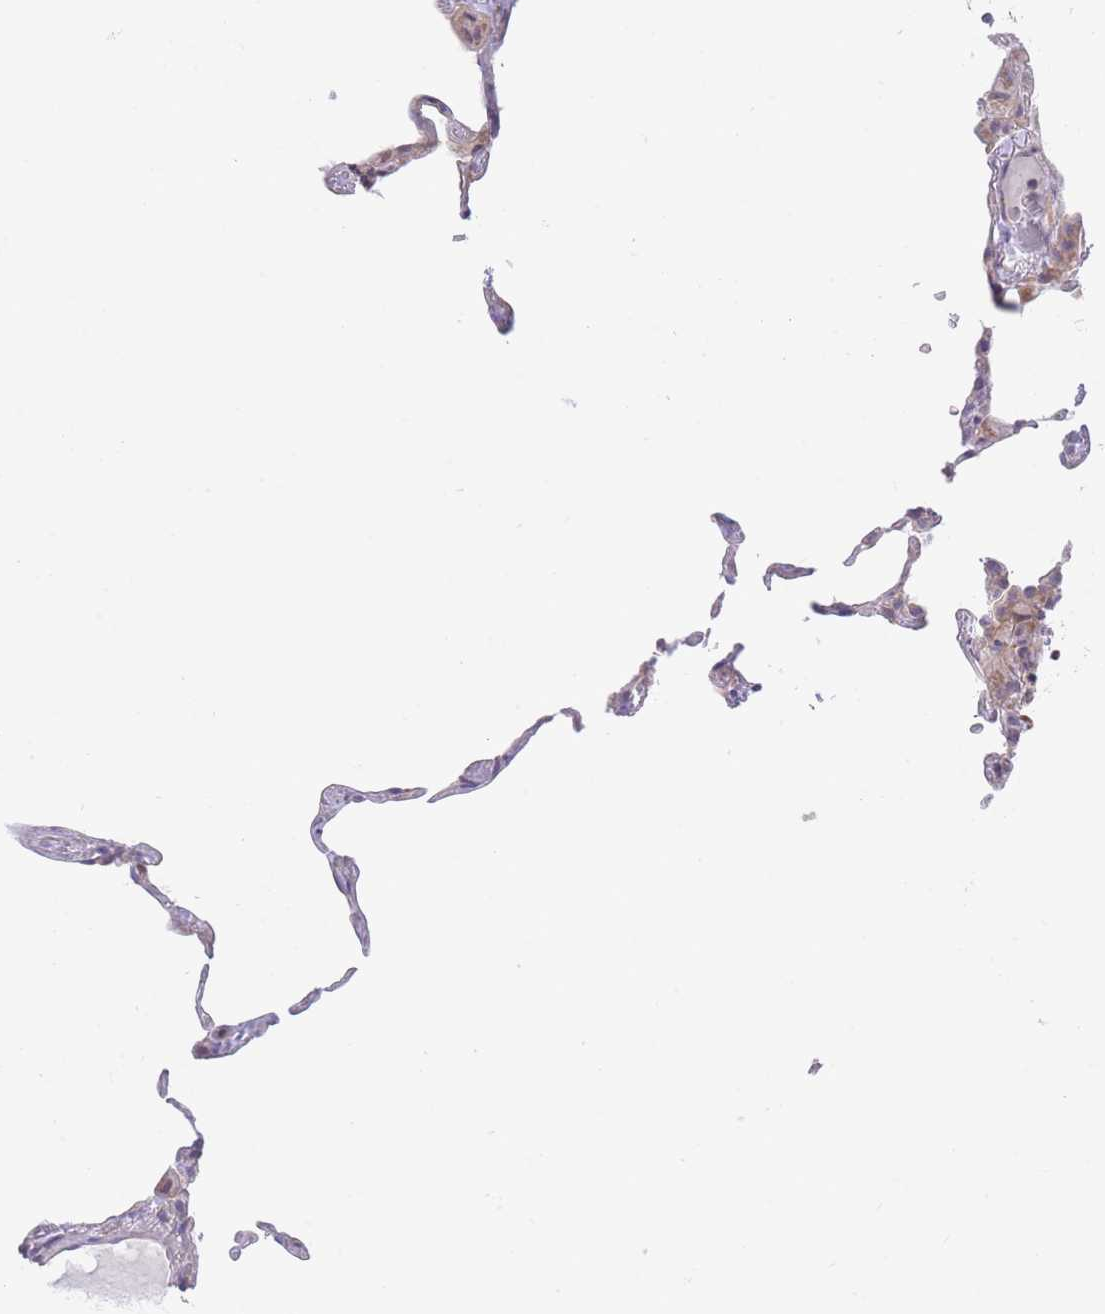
{"staining": {"intensity": "moderate", "quantity": "<25%", "location": "cytoplasmic/membranous"}, "tissue": "lung", "cell_type": "Alveolar cells", "image_type": "normal", "snomed": [{"axis": "morphology", "description": "Normal tissue, NOS"}, {"axis": "topography", "description": "Lung"}], "caption": "Protein expression analysis of normal human lung reveals moderate cytoplasmic/membranous expression in about <25% of alveolar cells.", "gene": "BOLA2B", "patient": {"sex": "female", "age": 57}}